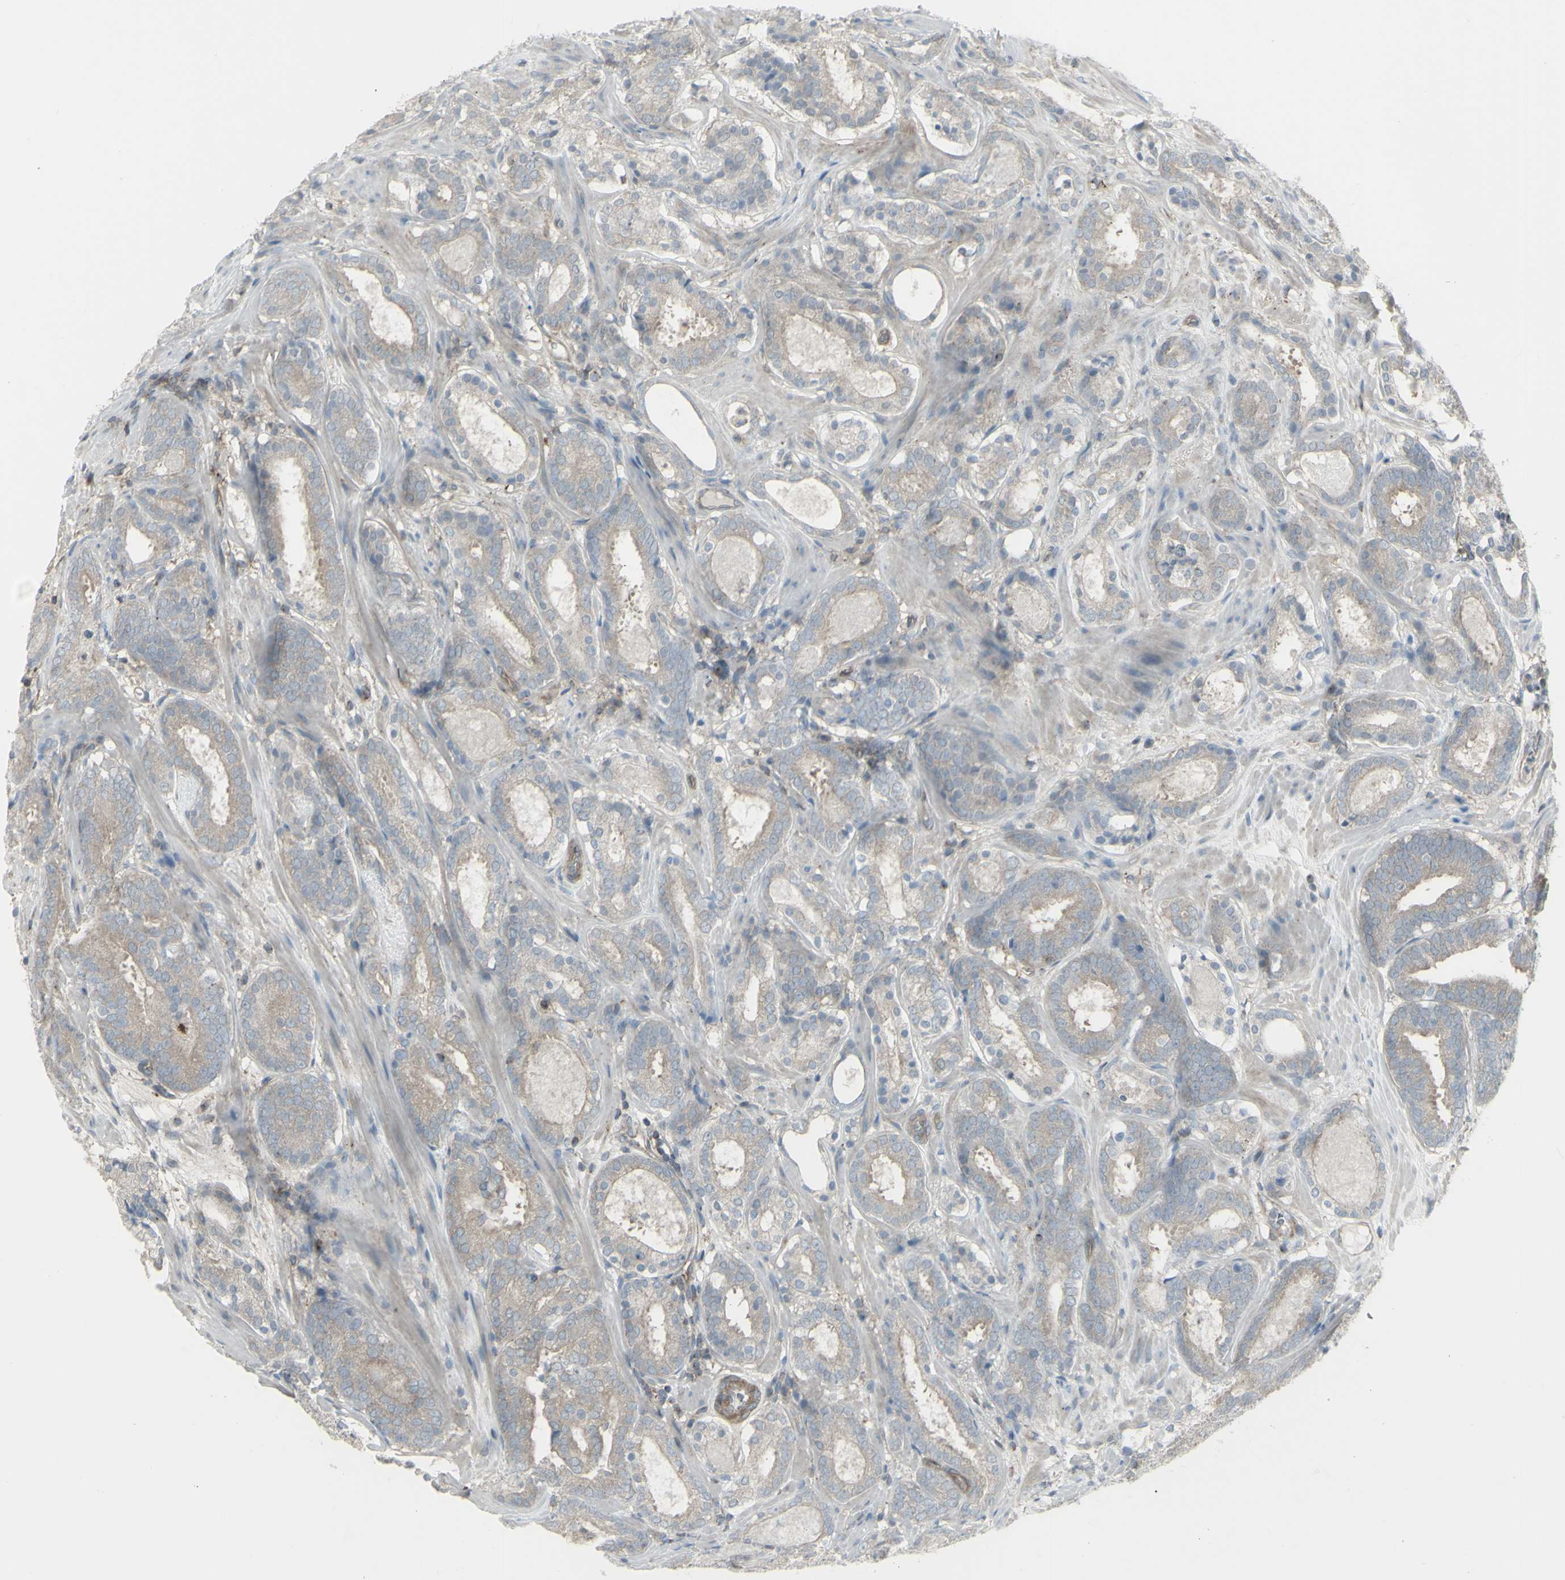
{"staining": {"intensity": "negative", "quantity": "none", "location": "none"}, "tissue": "prostate cancer", "cell_type": "Tumor cells", "image_type": "cancer", "snomed": [{"axis": "morphology", "description": "Adenocarcinoma, Low grade"}, {"axis": "topography", "description": "Prostate"}], "caption": "This photomicrograph is of prostate cancer stained with immunohistochemistry to label a protein in brown with the nuclei are counter-stained blue. There is no staining in tumor cells.", "gene": "GALNT6", "patient": {"sex": "male", "age": 69}}